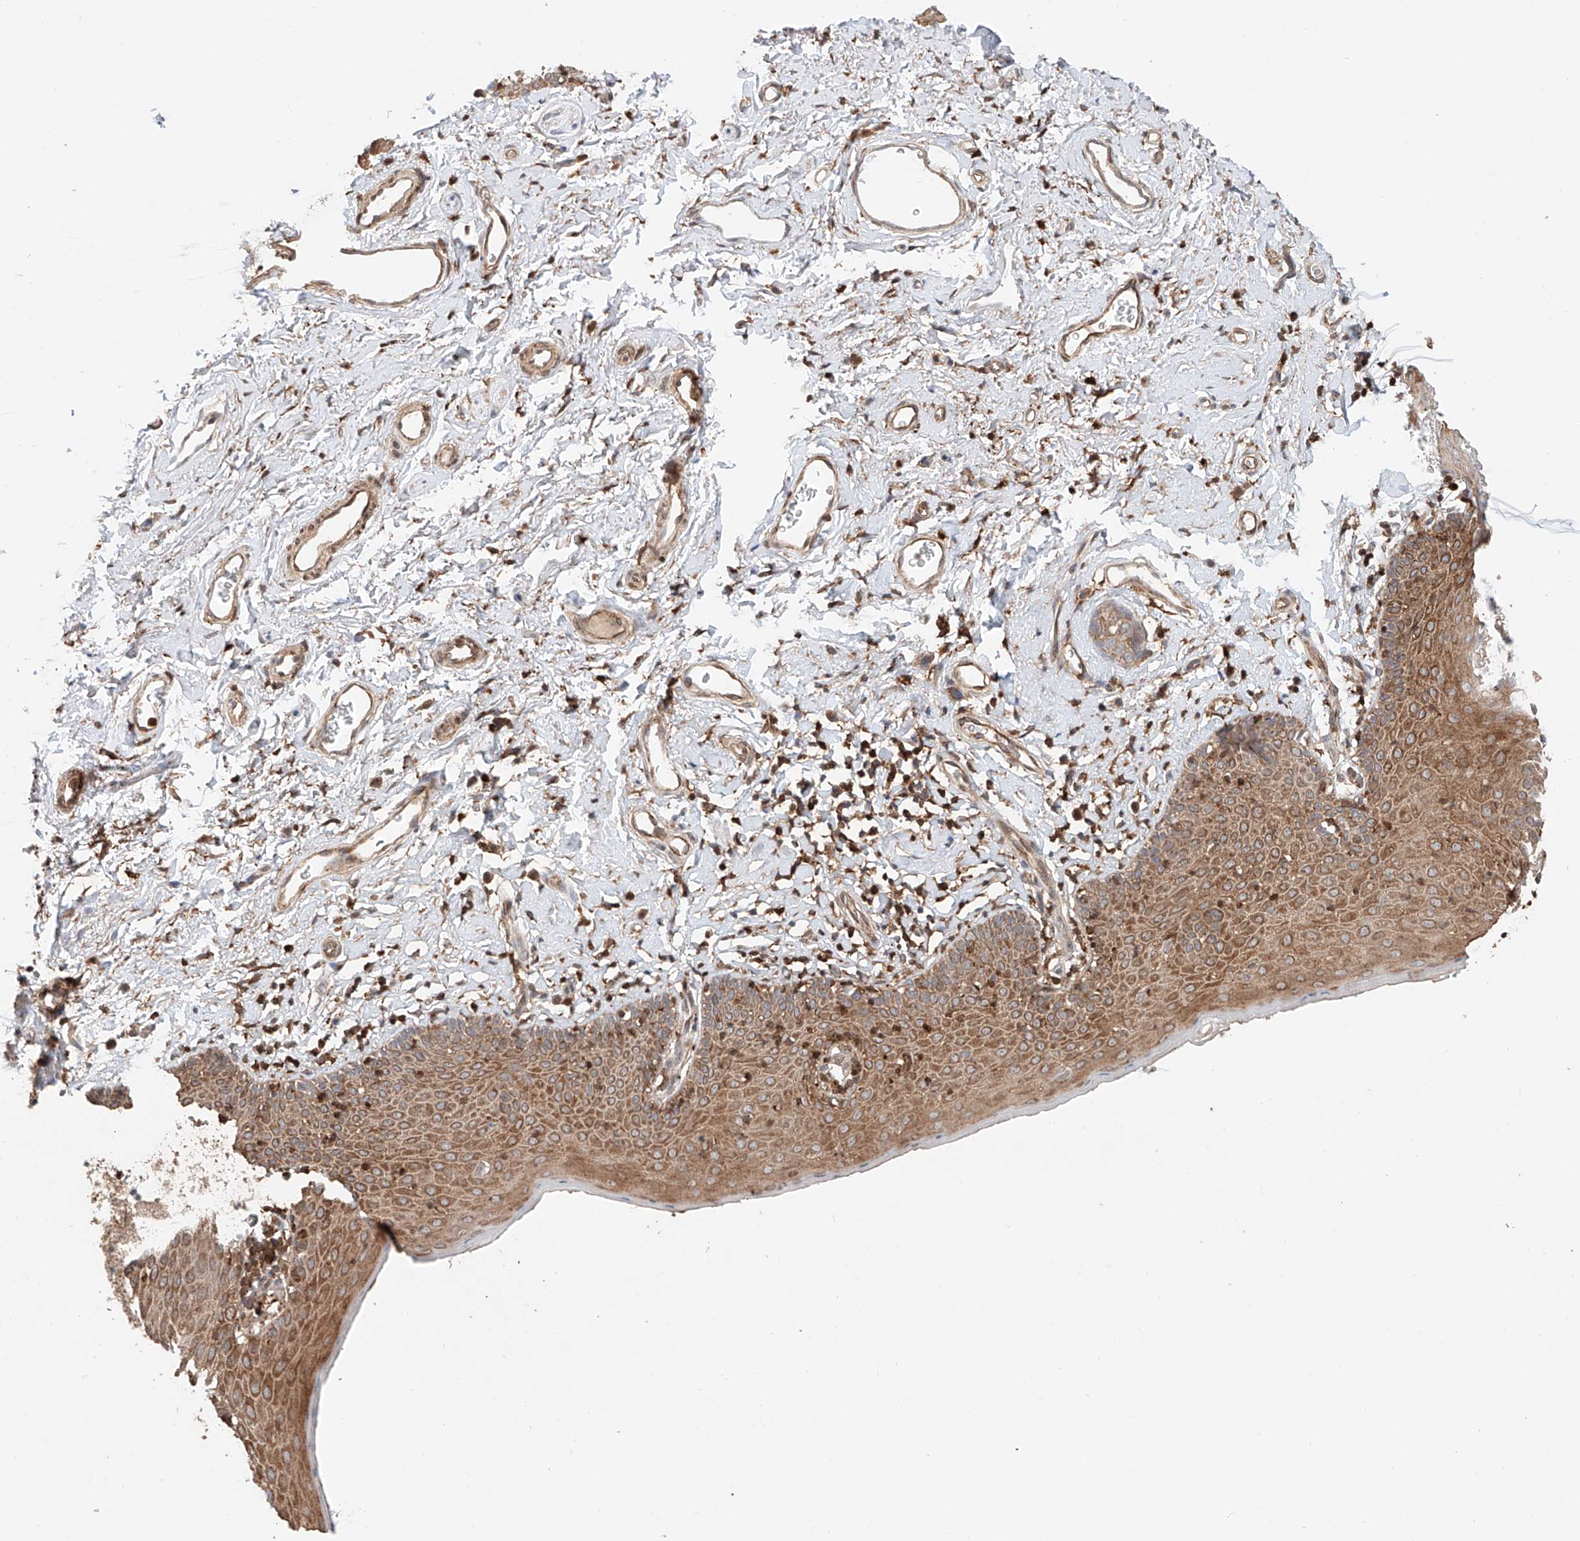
{"staining": {"intensity": "strong", "quantity": ">75%", "location": "cytoplasmic/membranous"}, "tissue": "skin", "cell_type": "Epidermal cells", "image_type": "normal", "snomed": [{"axis": "morphology", "description": "Normal tissue, NOS"}, {"axis": "topography", "description": "Anal"}], "caption": "Skin stained for a protein (brown) demonstrates strong cytoplasmic/membranous positive staining in approximately >75% of epidermal cells.", "gene": "IGSF22", "patient": {"sex": "male", "age": 44}}